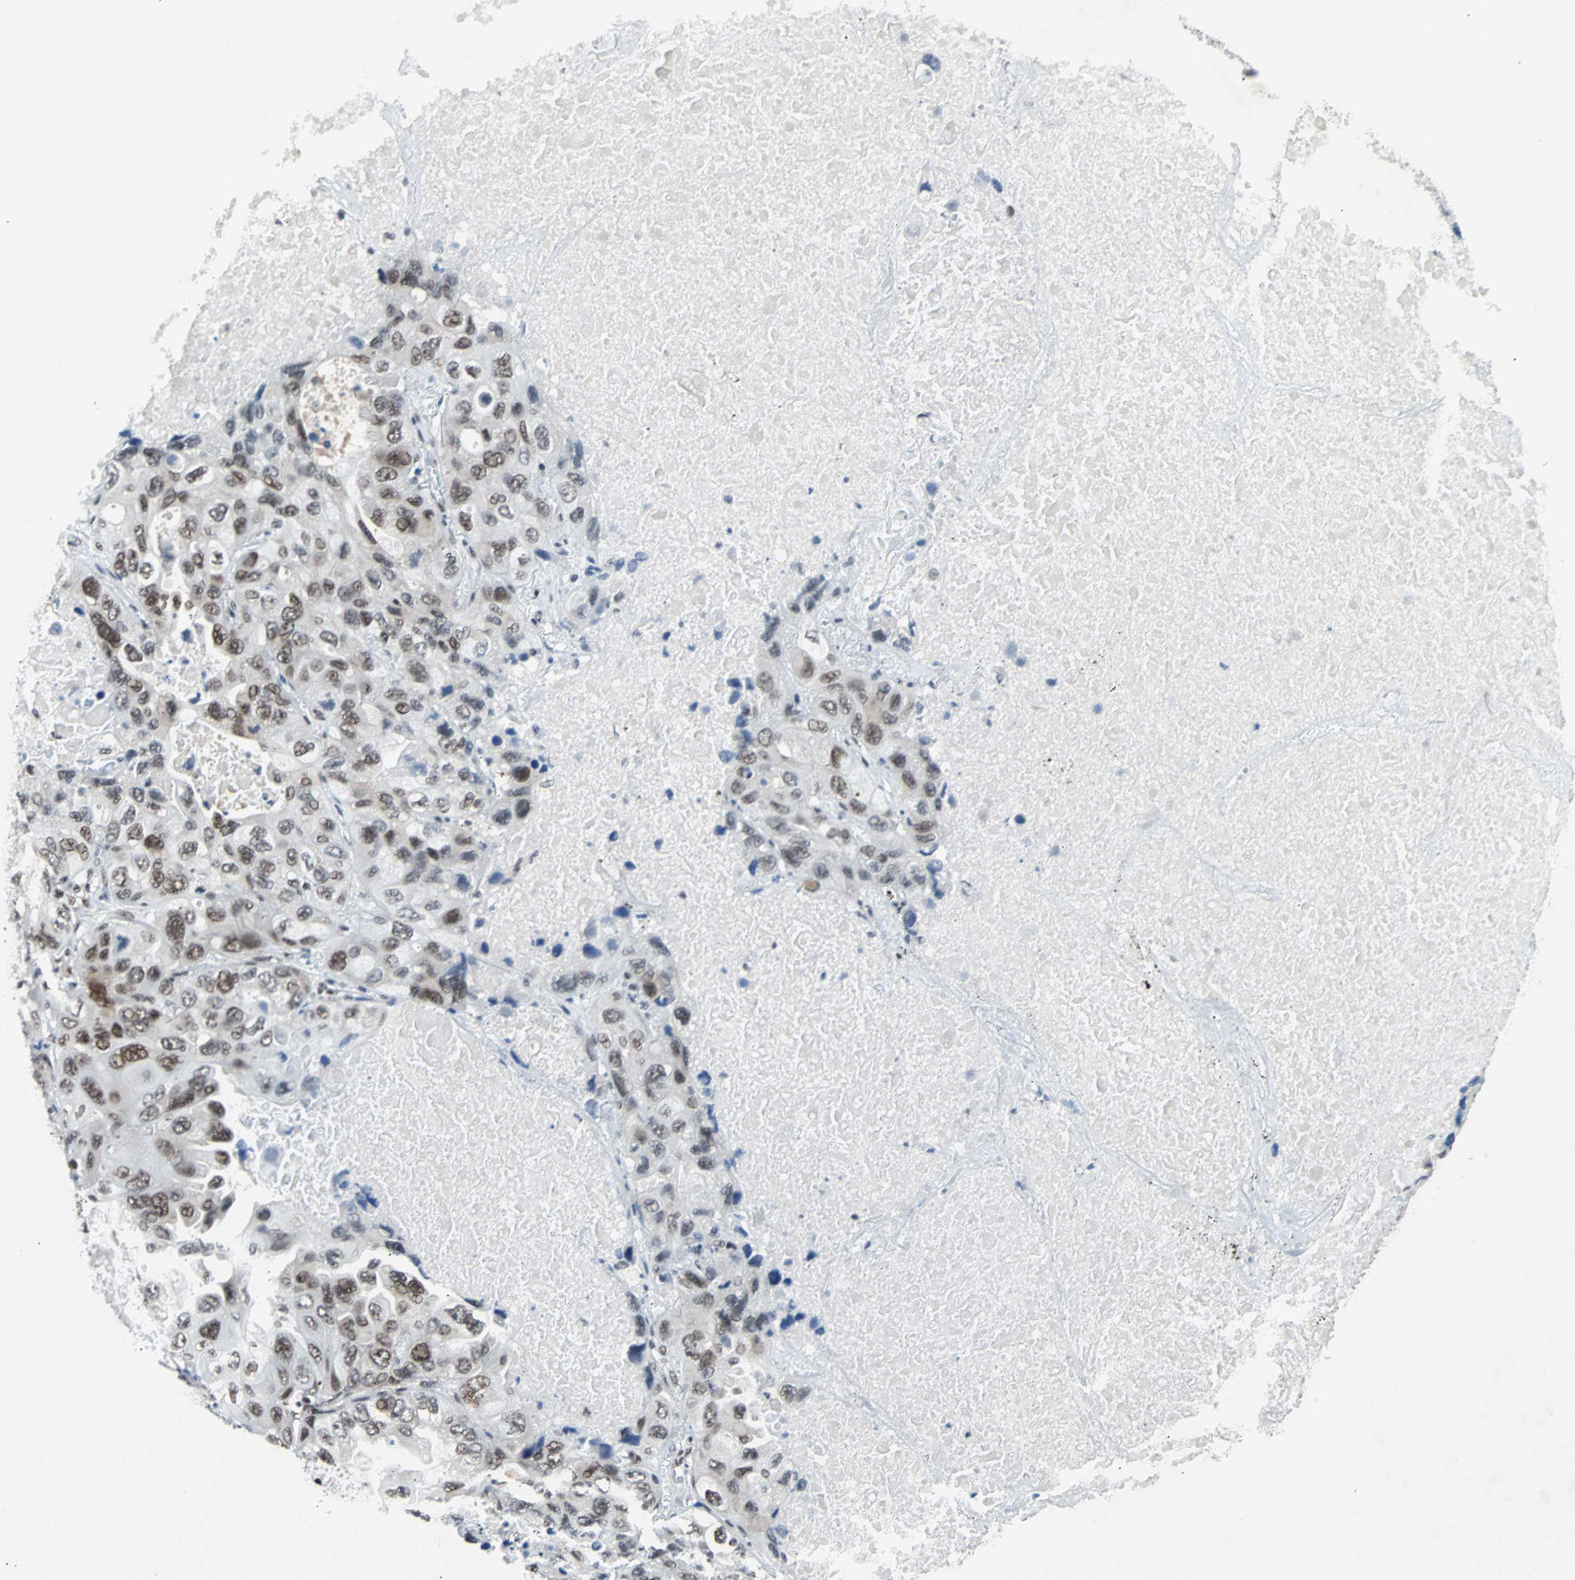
{"staining": {"intensity": "moderate", "quantity": ">75%", "location": "nuclear"}, "tissue": "lung cancer", "cell_type": "Tumor cells", "image_type": "cancer", "snomed": [{"axis": "morphology", "description": "Squamous cell carcinoma, NOS"}, {"axis": "topography", "description": "Lung"}], "caption": "The image demonstrates a brown stain indicating the presence of a protein in the nuclear of tumor cells in lung cancer.", "gene": "GATAD2A", "patient": {"sex": "female", "age": 73}}